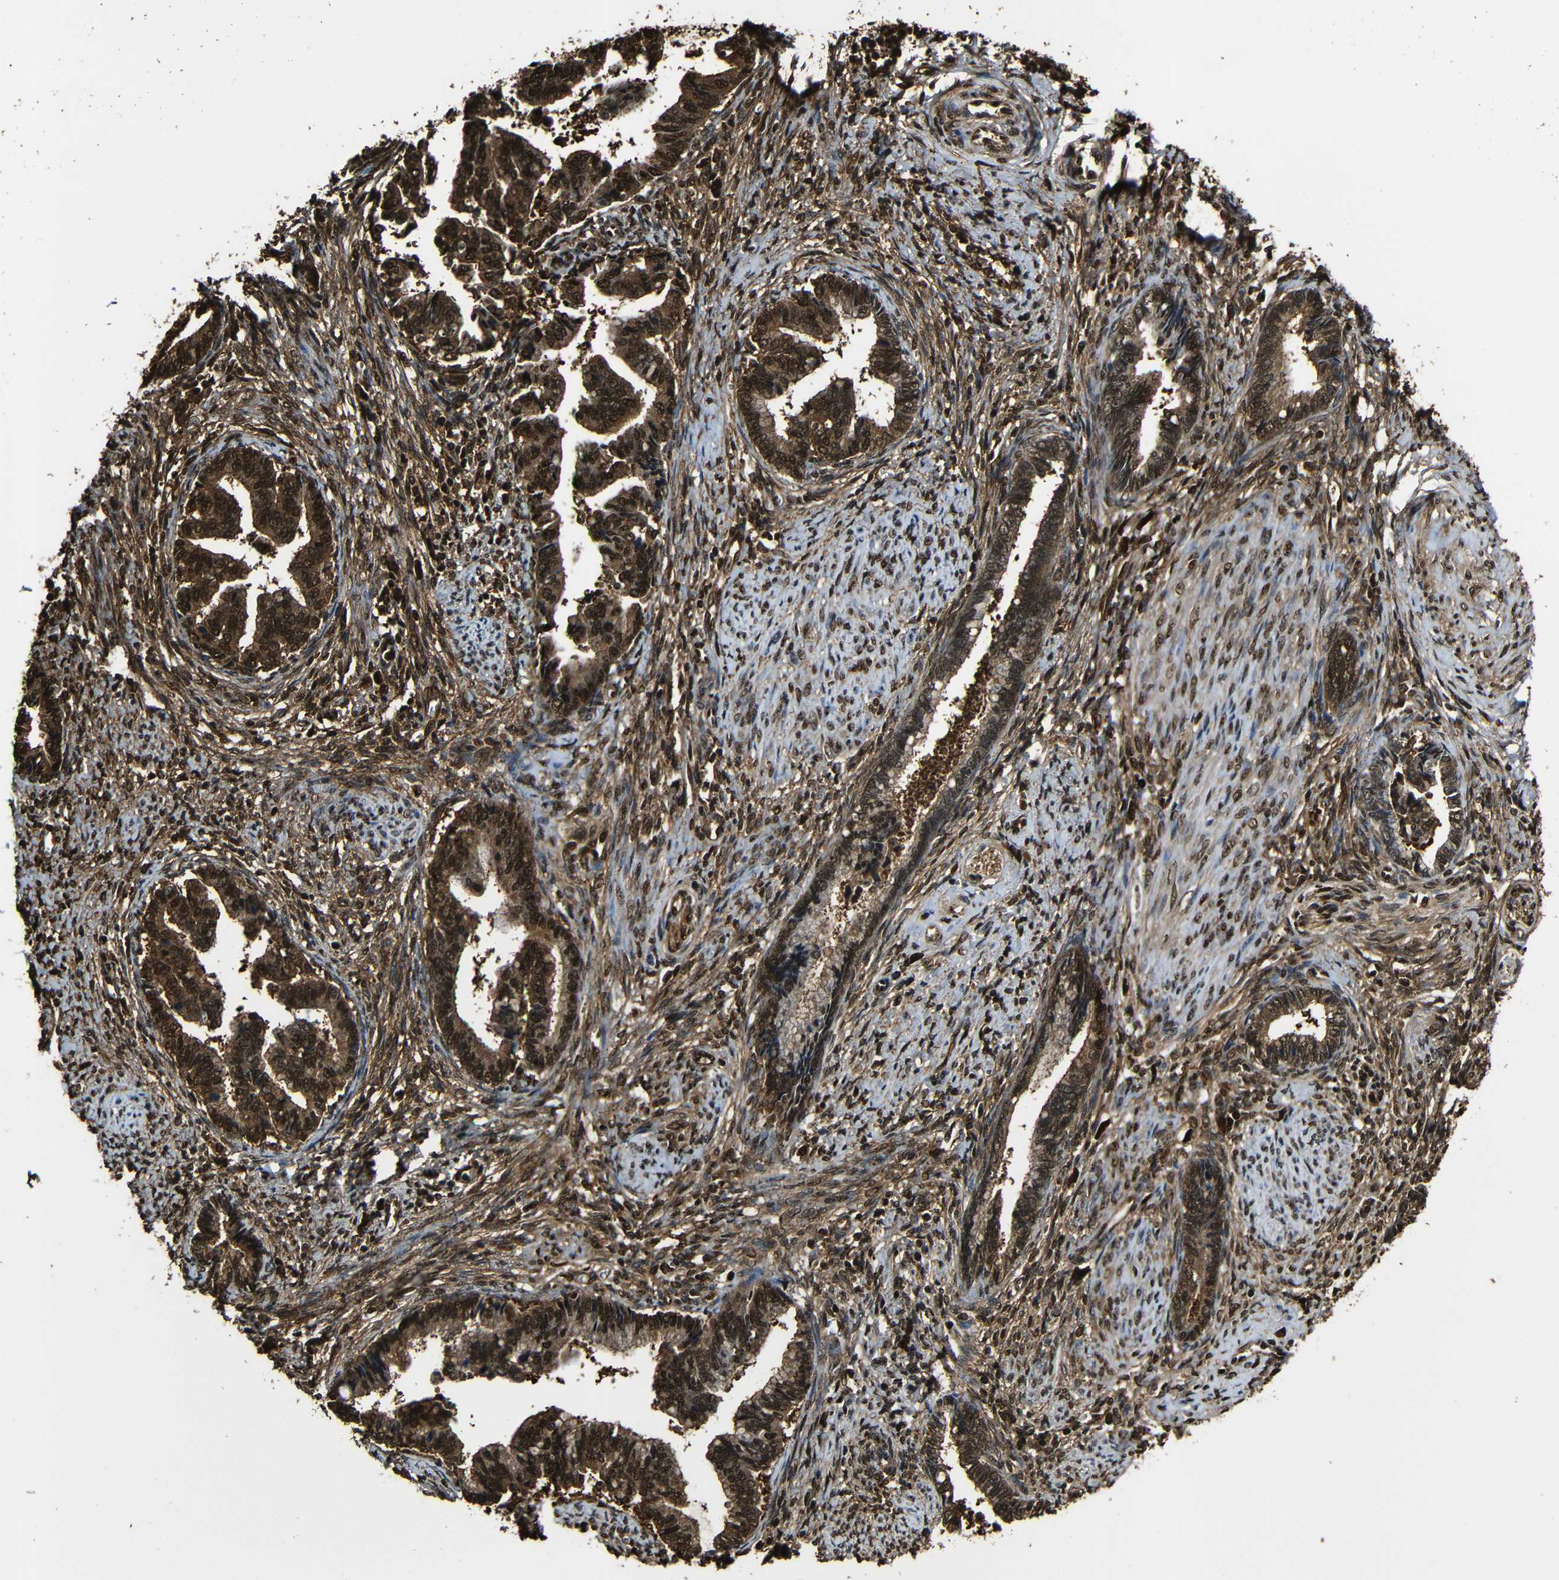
{"staining": {"intensity": "strong", "quantity": ">75%", "location": "cytoplasmic/membranous,nuclear"}, "tissue": "cervical cancer", "cell_type": "Tumor cells", "image_type": "cancer", "snomed": [{"axis": "morphology", "description": "Adenocarcinoma, NOS"}, {"axis": "topography", "description": "Cervix"}], "caption": "Tumor cells show strong cytoplasmic/membranous and nuclear positivity in about >75% of cells in cervical adenocarcinoma.", "gene": "VCP", "patient": {"sex": "female", "age": 44}}